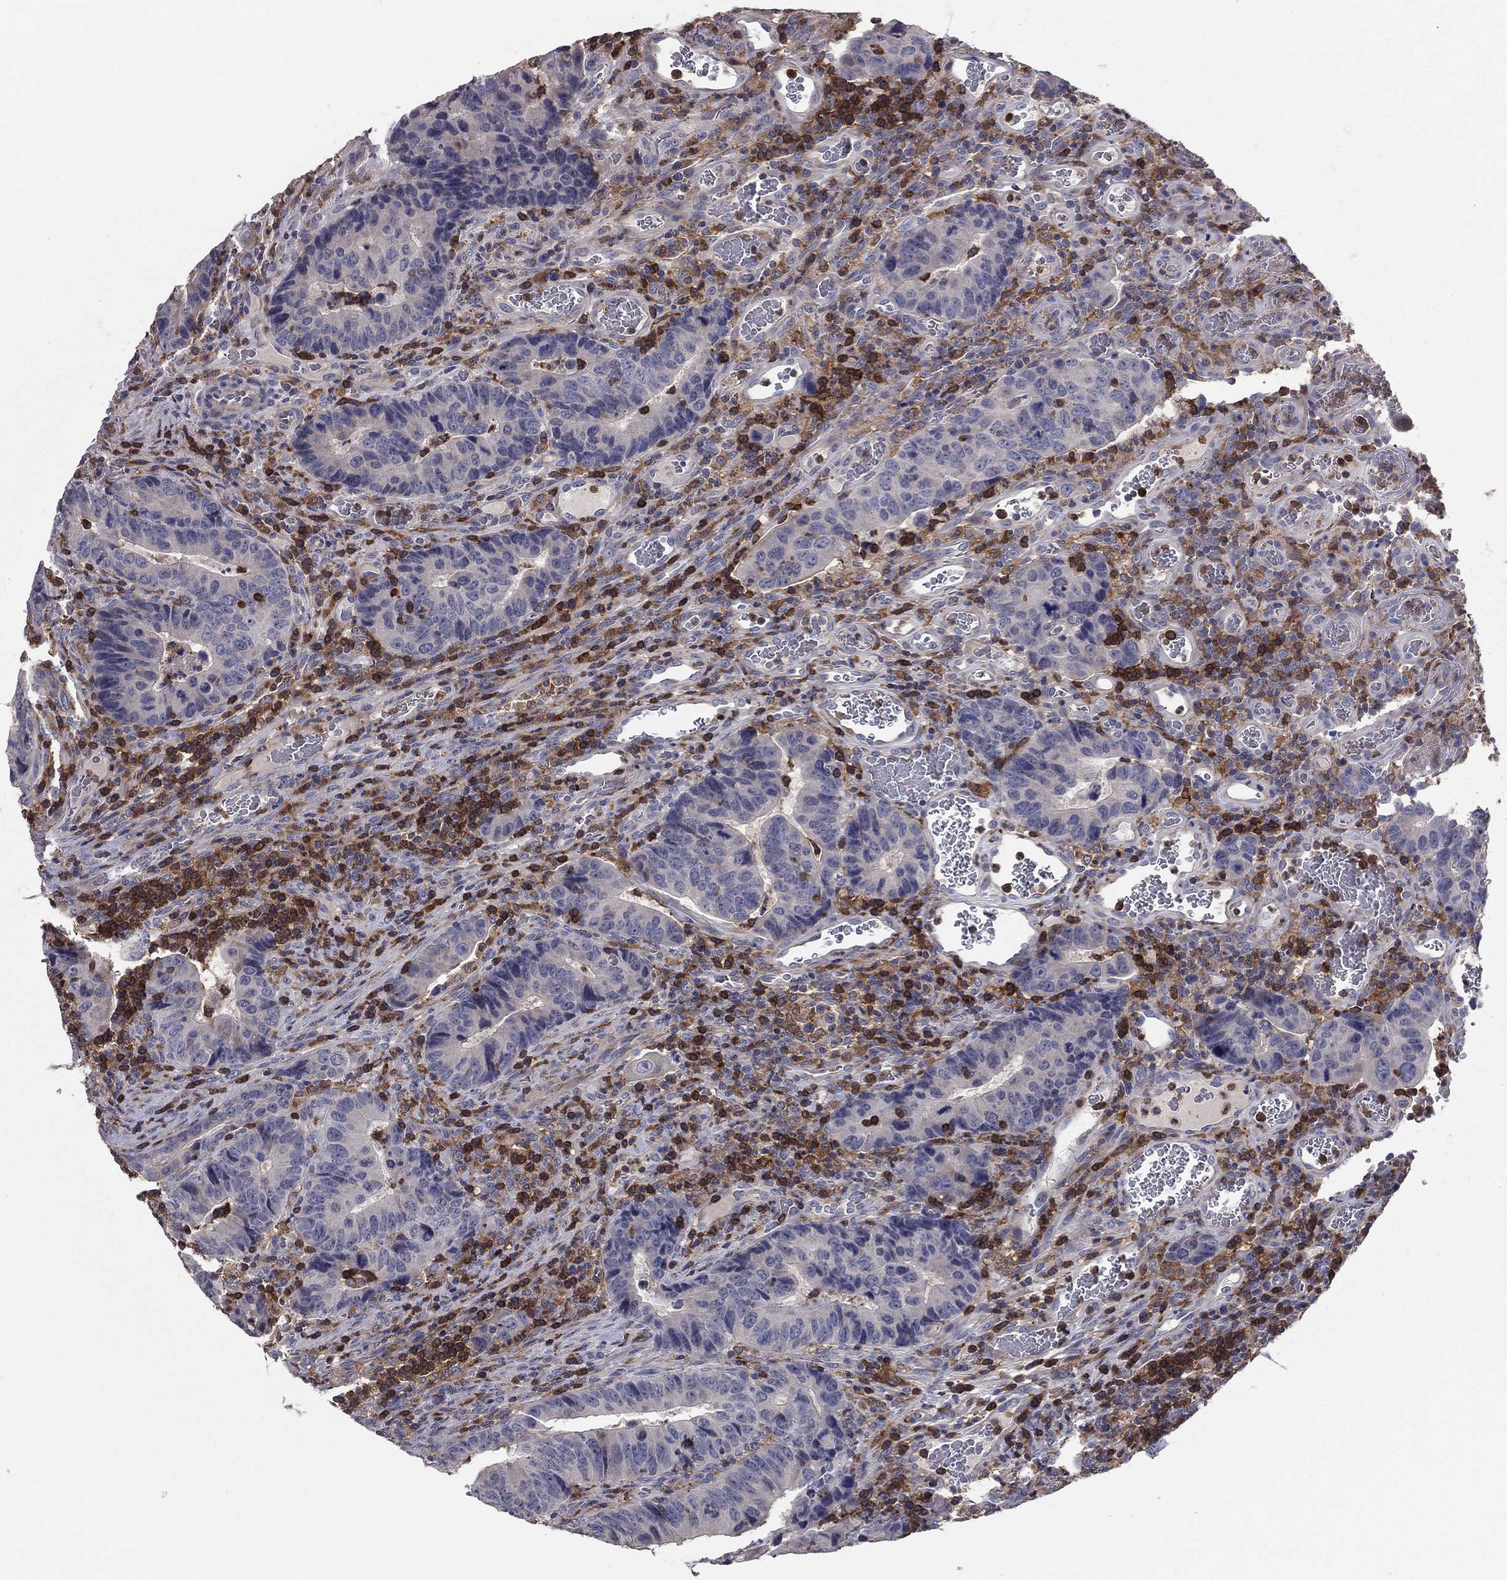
{"staining": {"intensity": "negative", "quantity": "none", "location": "none"}, "tissue": "colorectal cancer", "cell_type": "Tumor cells", "image_type": "cancer", "snomed": [{"axis": "morphology", "description": "Adenocarcinoma, NOS"}, {"axis": "topography", "description": "Colon"}], "caption": "IHC image of neoplastic tissue: adenocarcinoma (colorectal) stained with DAB (3,3'-diaminobenzidine) exhibits no significant protein expression in tumor cells. The staining was performed using DAB to visualize the protein expression in brown, while the nuclei were stained in blue with hematoxylin (Magnification: 20x).", "gene": "PLCB2", "patient": {"sex": "female", "age": 56}}